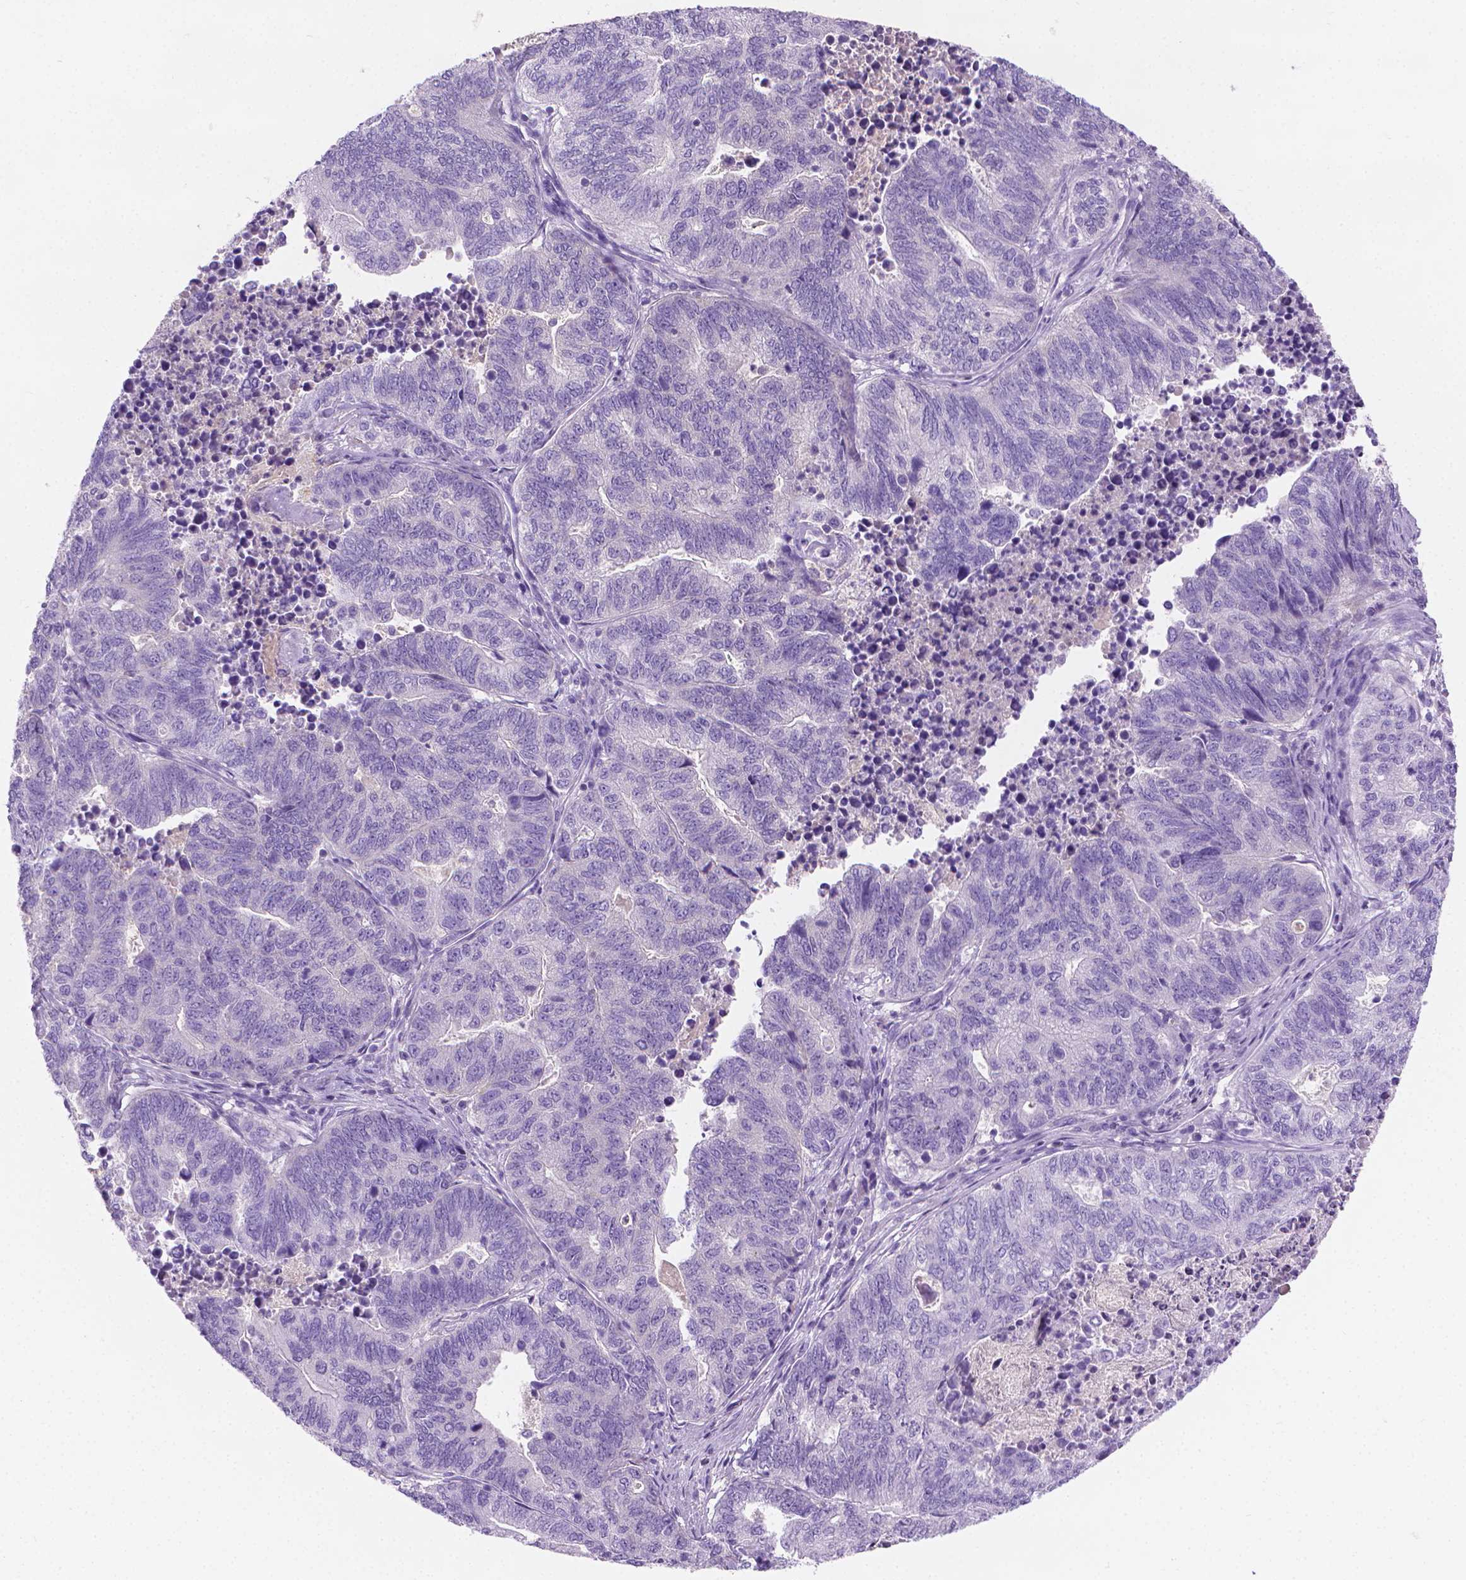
{"staining": {"intensity": "negative", "quantity": "none", "location": "none"}, "tissue": "stomach cancer", "cell_type": "Tumor cells", "image_type": "cancer", "snomed": [{"axis": "morphology", "description": "Adenocarcinoma, NOS"}, {"axis": "topography", "description": "Stomach, upper"}], "caption": "A micrograph of human stomach cancer is negative for staining in tumor cells.", "gene": "FASN", "patient": {"sex": "female", "age": 67}}